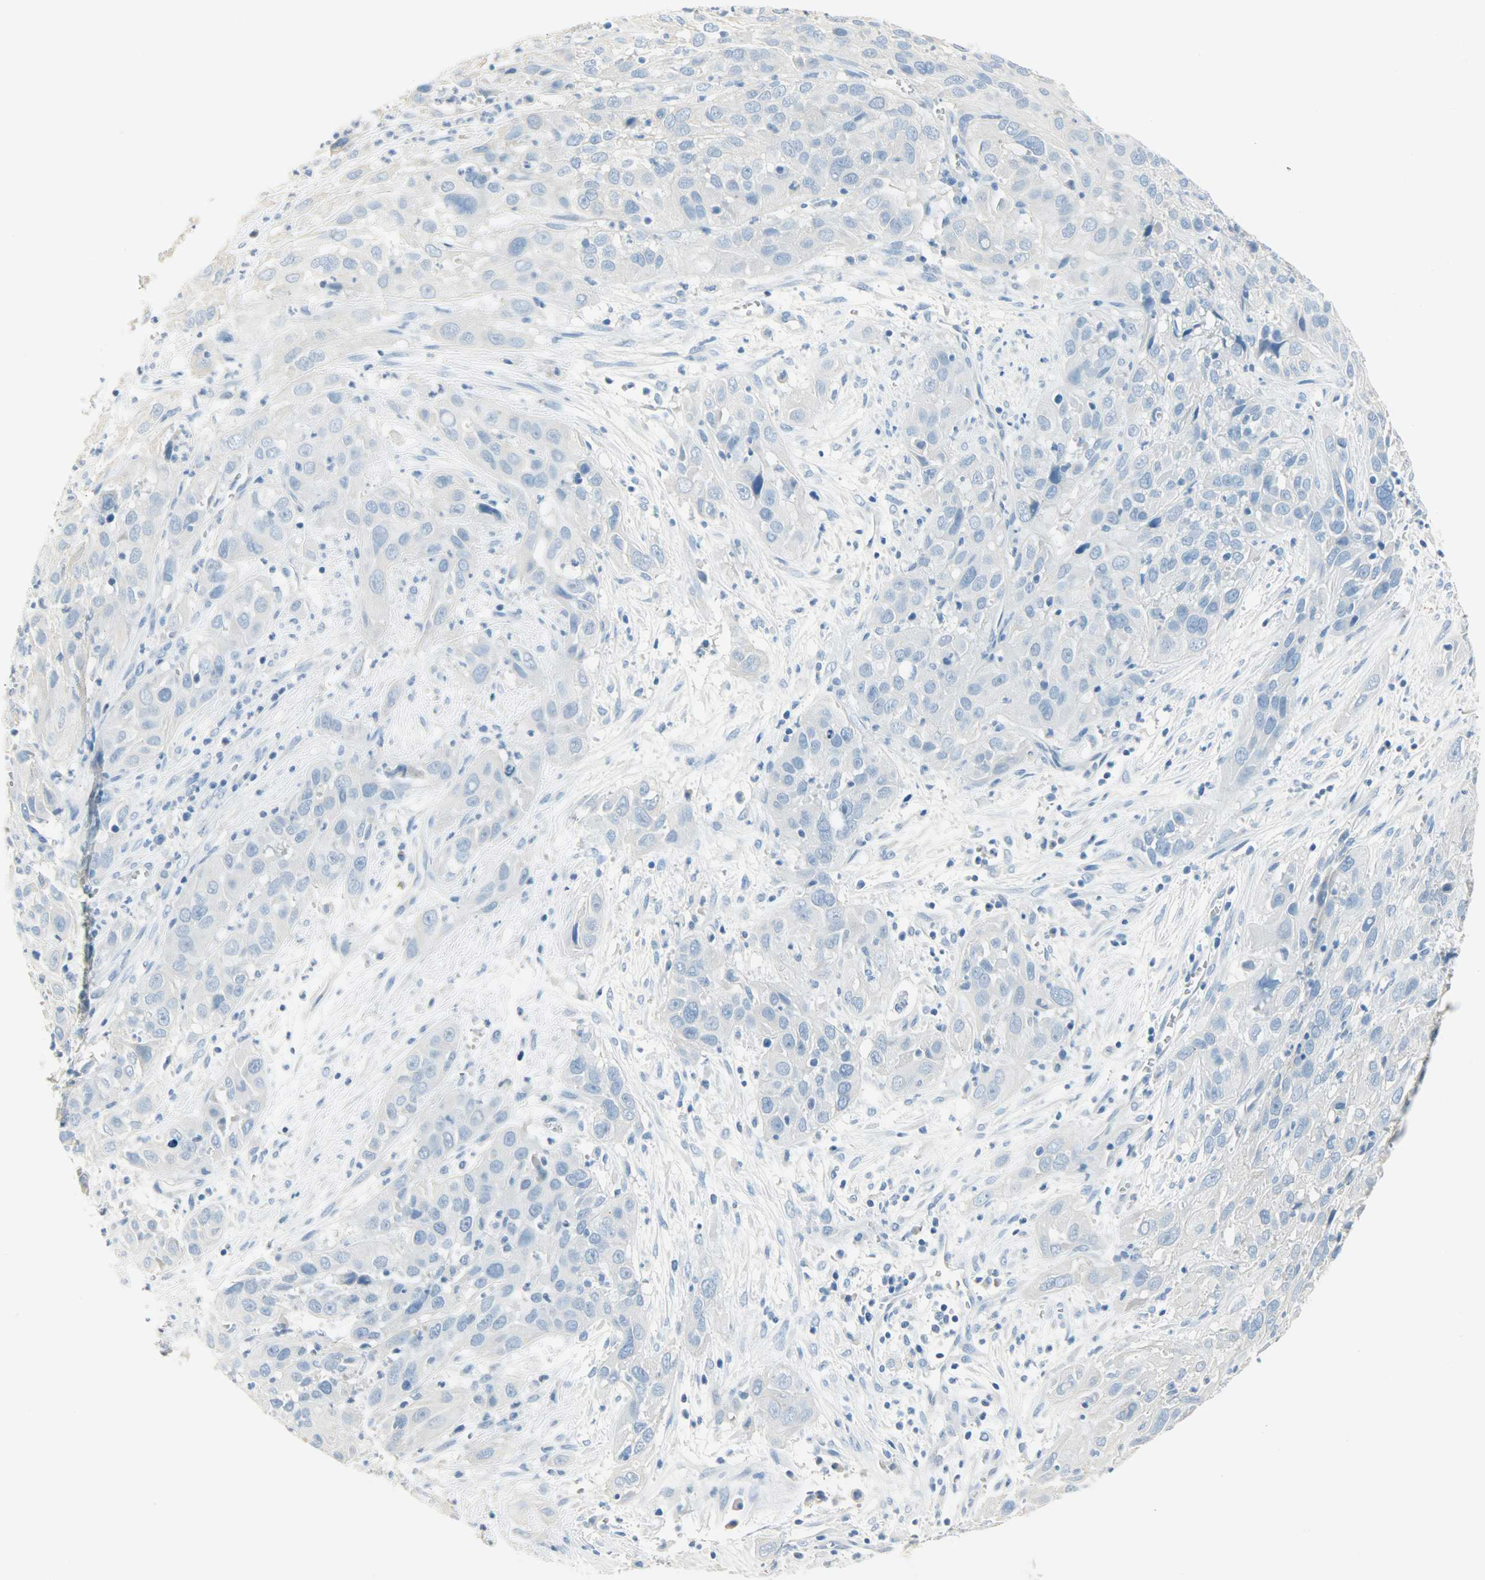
{"staining": {"intensity": "negative", "quantity": "none", "location": "none"}, "tissue": "cervical cancer", "cell_type": "Tumor cells", "image_type": "cancer", "snomed": [{"axis": "morphology", "description": "Squamous cell carcinoma, NOS"}, {"axis": "topography", "description": "Cervix"}], "caption": "Tumor cells show no significant protein expression in cervical cancer.", "gene": "PROM1", "patient": {"sex": "female", "age": 32}}